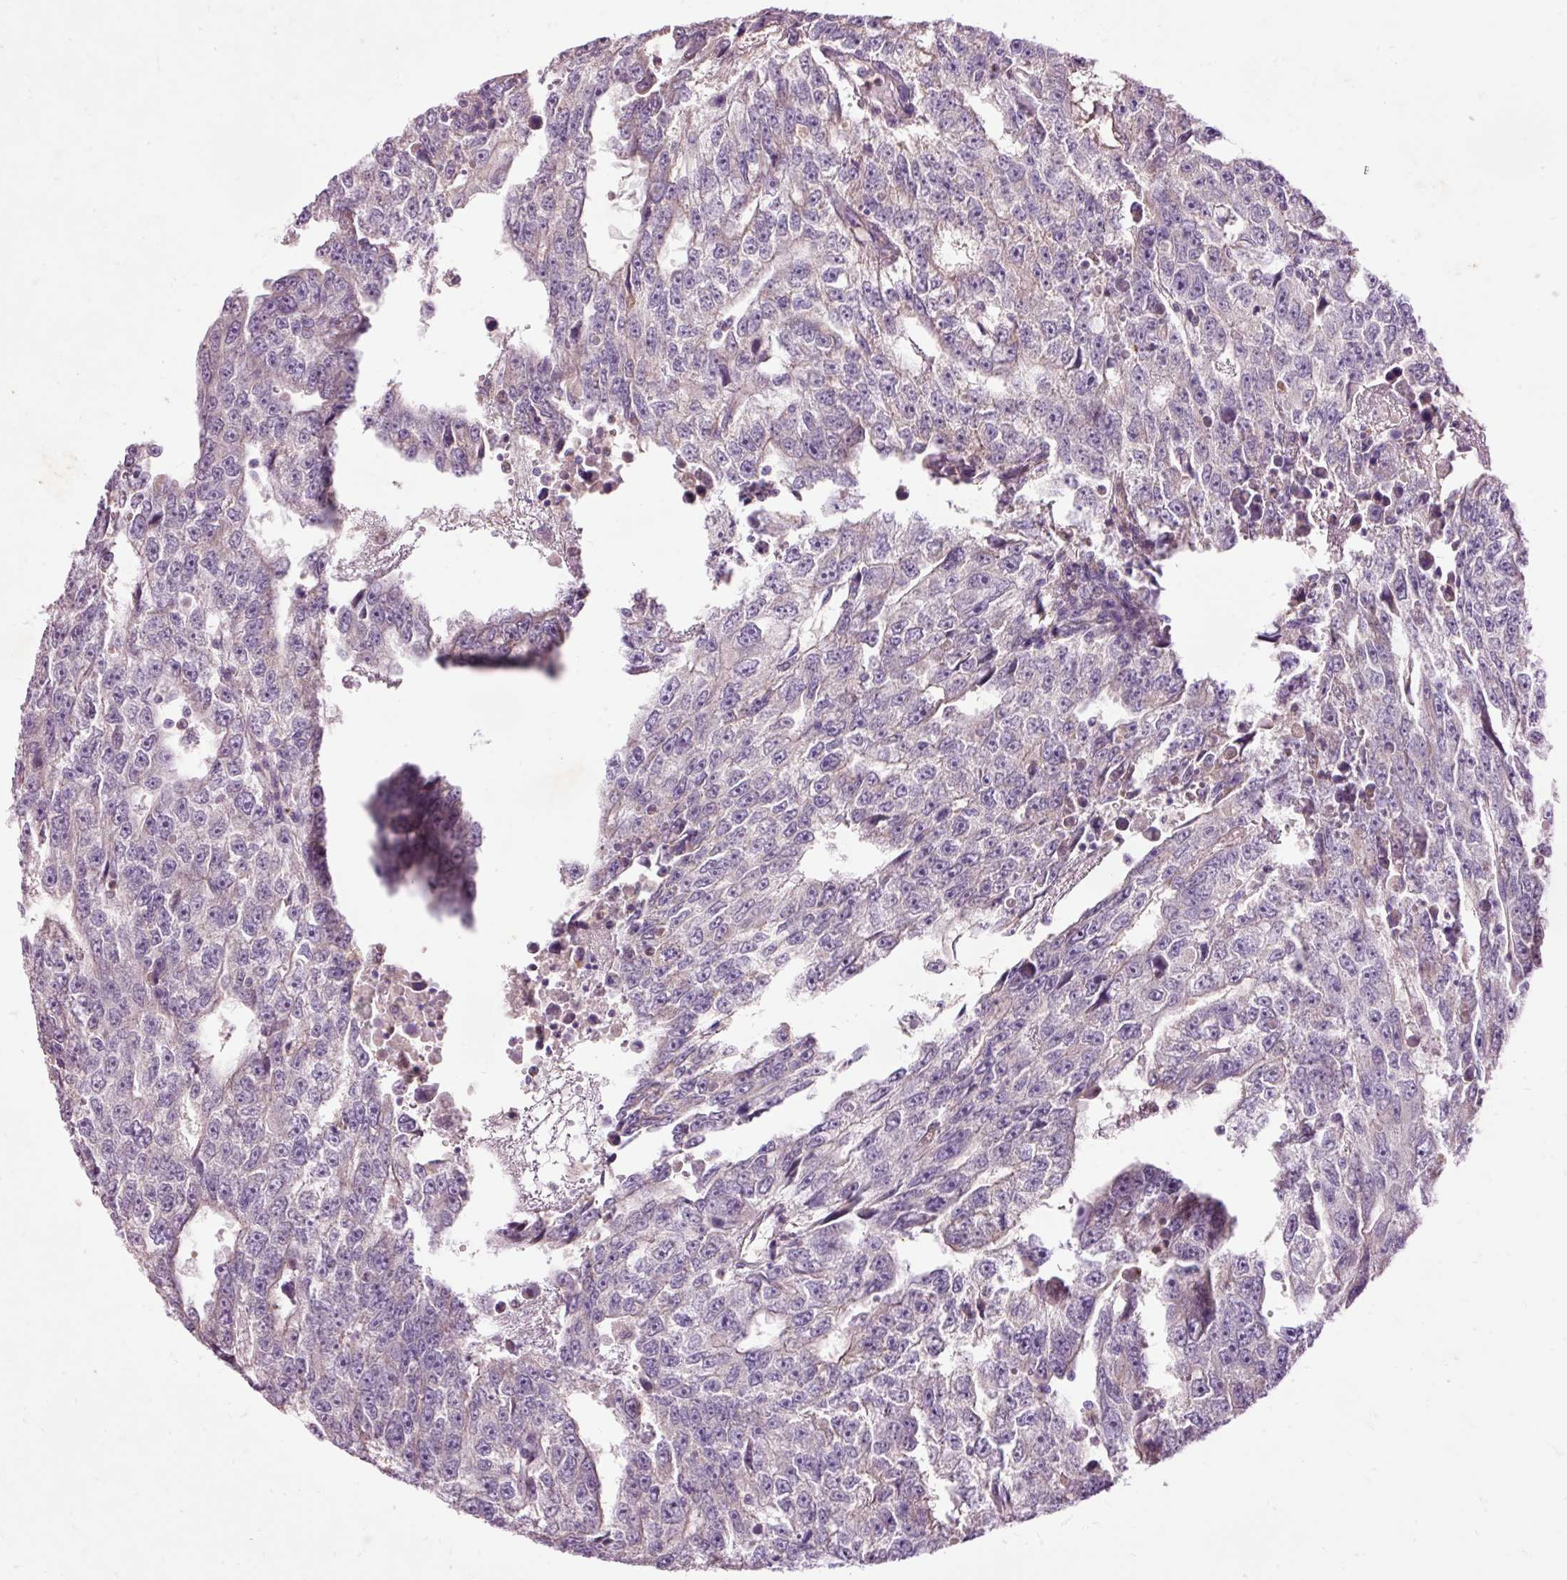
{"staining": {"intensity": "negative", "quantity": "none", "location": "none"}, "tissue": "testis cancer", "cell_type": "Tumor cells", "image_type": "cancer", "snomed": [{"axis": "morphology", "description": "Carcinoma, Embryonal, NOS"}, {"axis": "topography", "description": "Testis"}], "caption": "DAB (3,3'-diaminobenzidine) immunohistochemical staining of human testis embryonal carcinoma exhibits no significant staining in tumor cells. (Stains: DAB immunohistochemistry (IHC) with hematoxylin counter stain, Microscopy: brightfield microscopy at high magnification).", "gene": "PRDX5", "patient": {"sex": "male", "age": 20}}